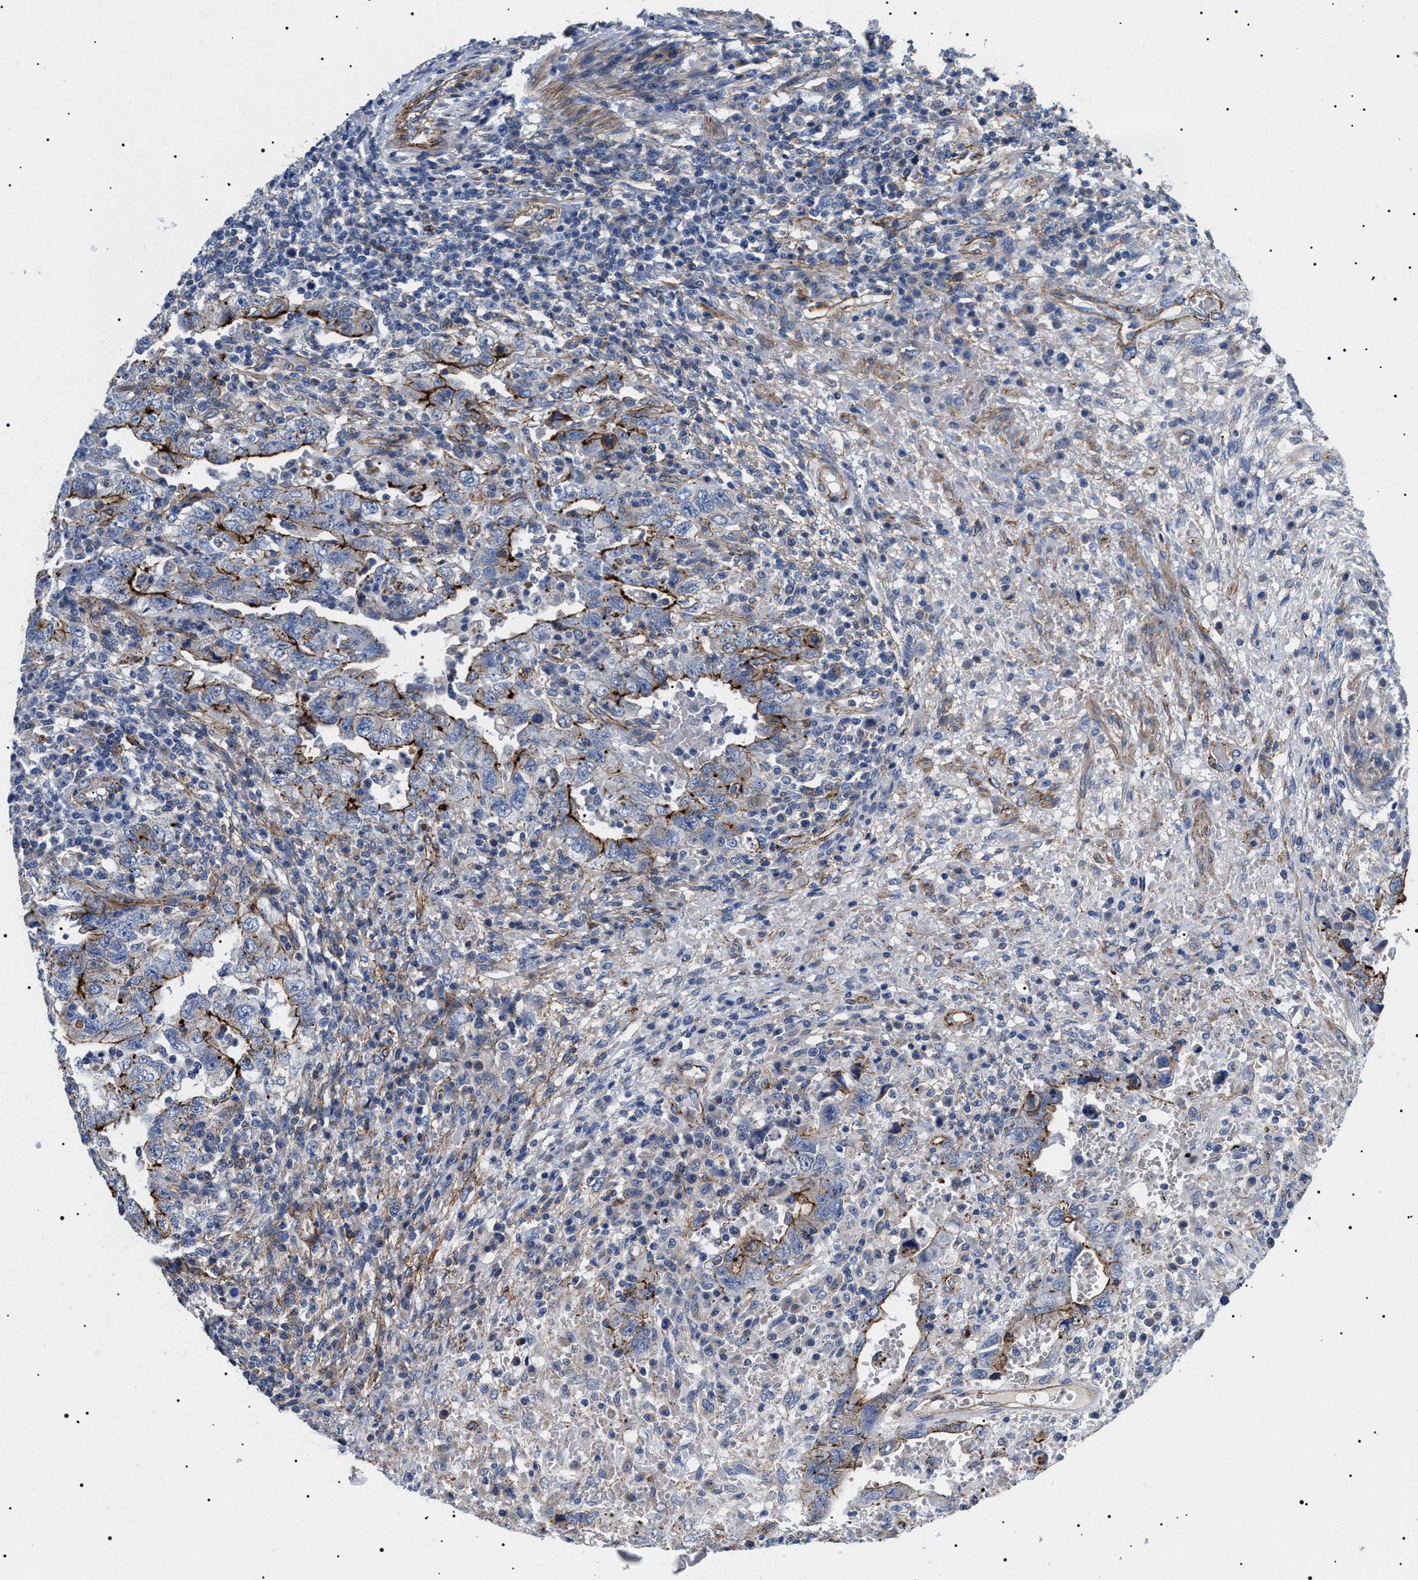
{"staining": {"intensity": "moderate", "quantity": "25%-75%", "location": "cytoplasmic/membranous"}, "tissue": "testis cancer", "cell_type": "Tumor cells", "image_type": "cancer", "snomed": [{"axis": "morphology", "description": "Carcinoma, Embryonal, NOS"}, {"axis": "topography", "description": "Testis"}], "caption": "Immunohistochemical staining of human testis cancer demonstrates medium levels of moderate cytoplasmic/membranous positivity in about 25%-75% of tumor cells. The staining is performed using DAB (3,3'-diaminobenzidine) brown chromogen to label protein expression. The nuclei are counter-stained blue using hematoxylin.", "gene": "TMEM222", "patient": {"sex": "male", "age": 26}}